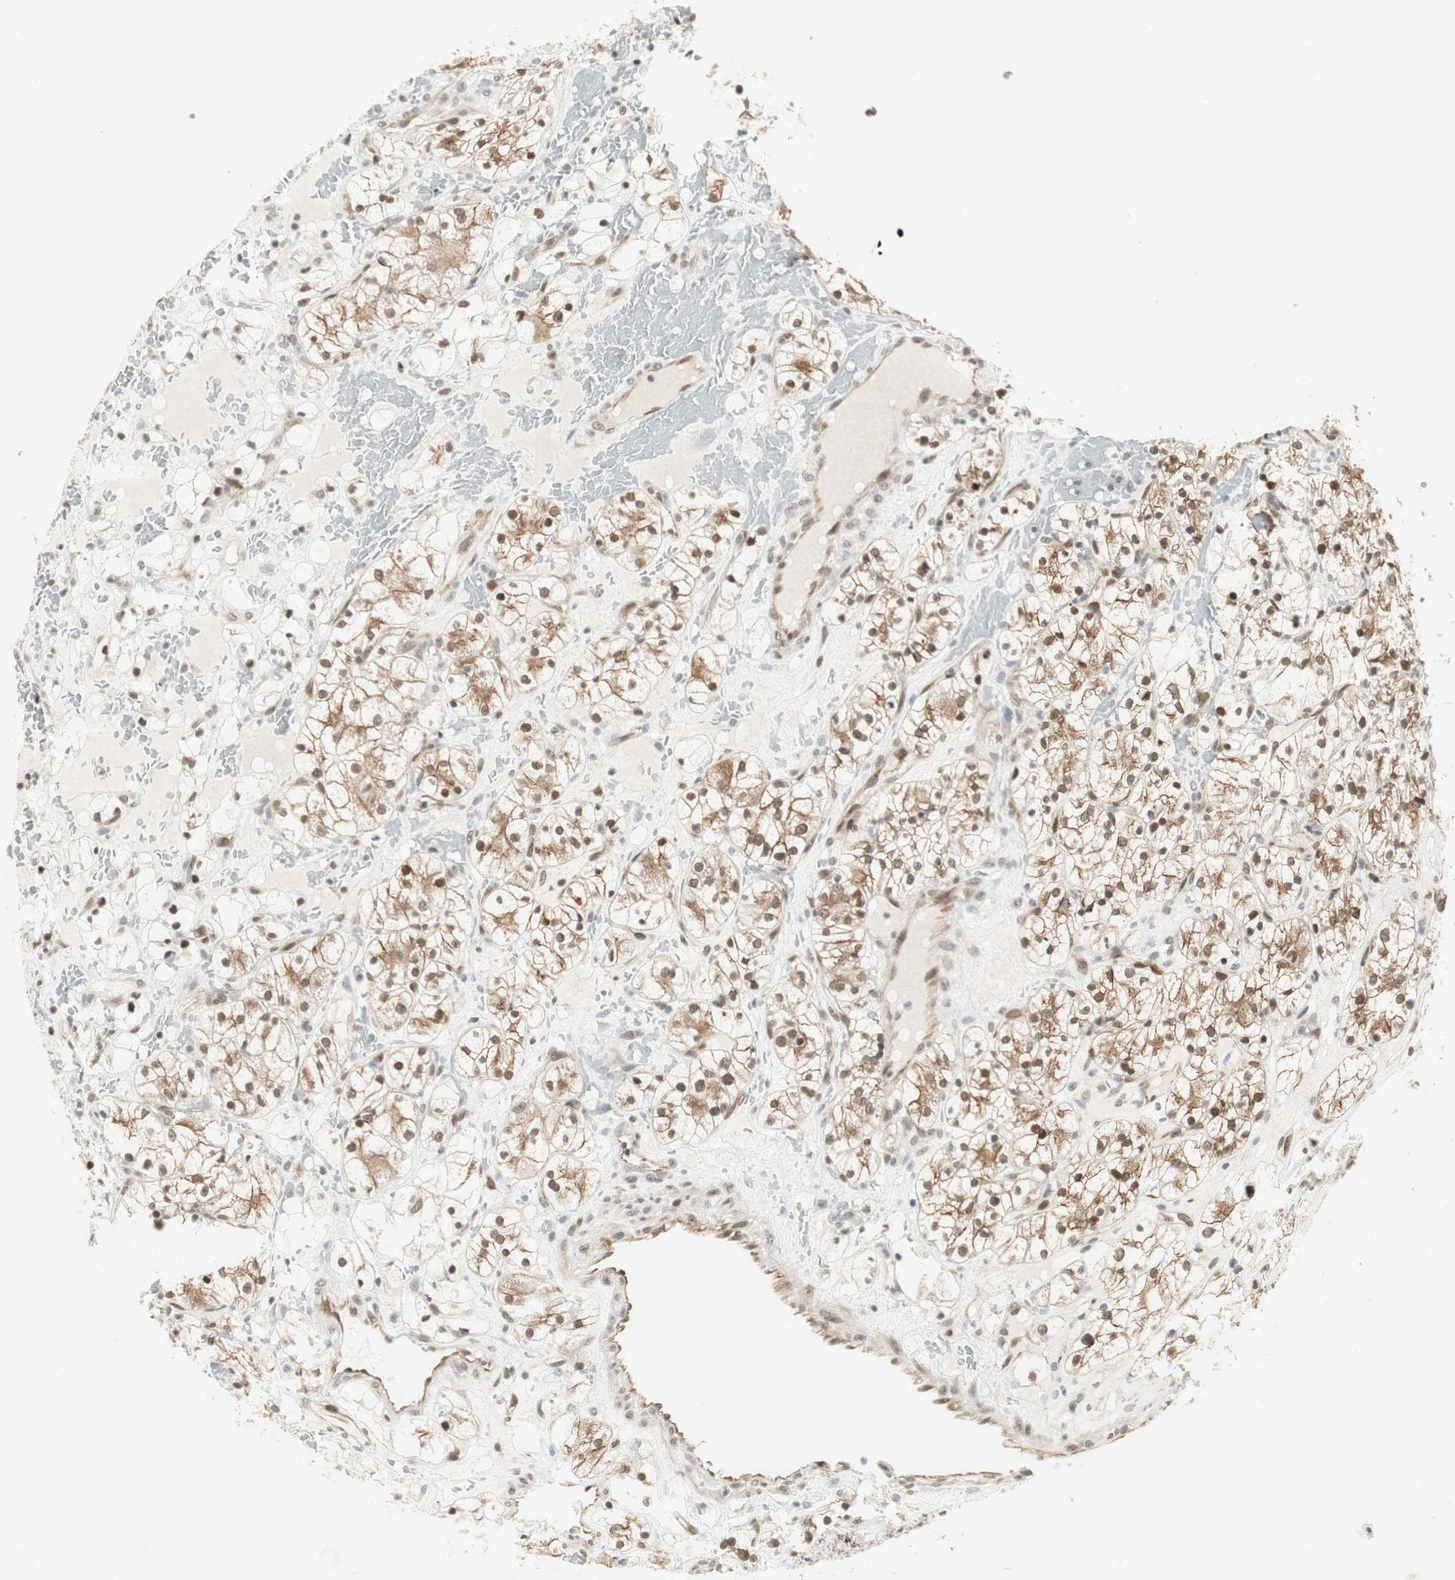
{"staining": {"intensity": "moderate", "quantity": ">75%", "location": "cytoplasmic/membranous,nuclear"}, "tissue": "renal cancer", "cell_type": "Tumor cells", "image_type": "cancer", "snomed": [{"axis": "morphology", "description": "Adenocarcinoma, NOS"}, {"axis": "topography", "description": "Kidney"}], "caption": "Adenocarcinoma (renal) stained with DAB (3,3'-diaminobenzidine) immunohistochemistry (IHC) displays medium levels of moderate cytoplasmic/membranous and nuclear staining in approximately >75% of tumor cells. Nuclei are stained in blue.", "gene": "ZBTB17", "patient": {"sex": "female", "age": 60}}